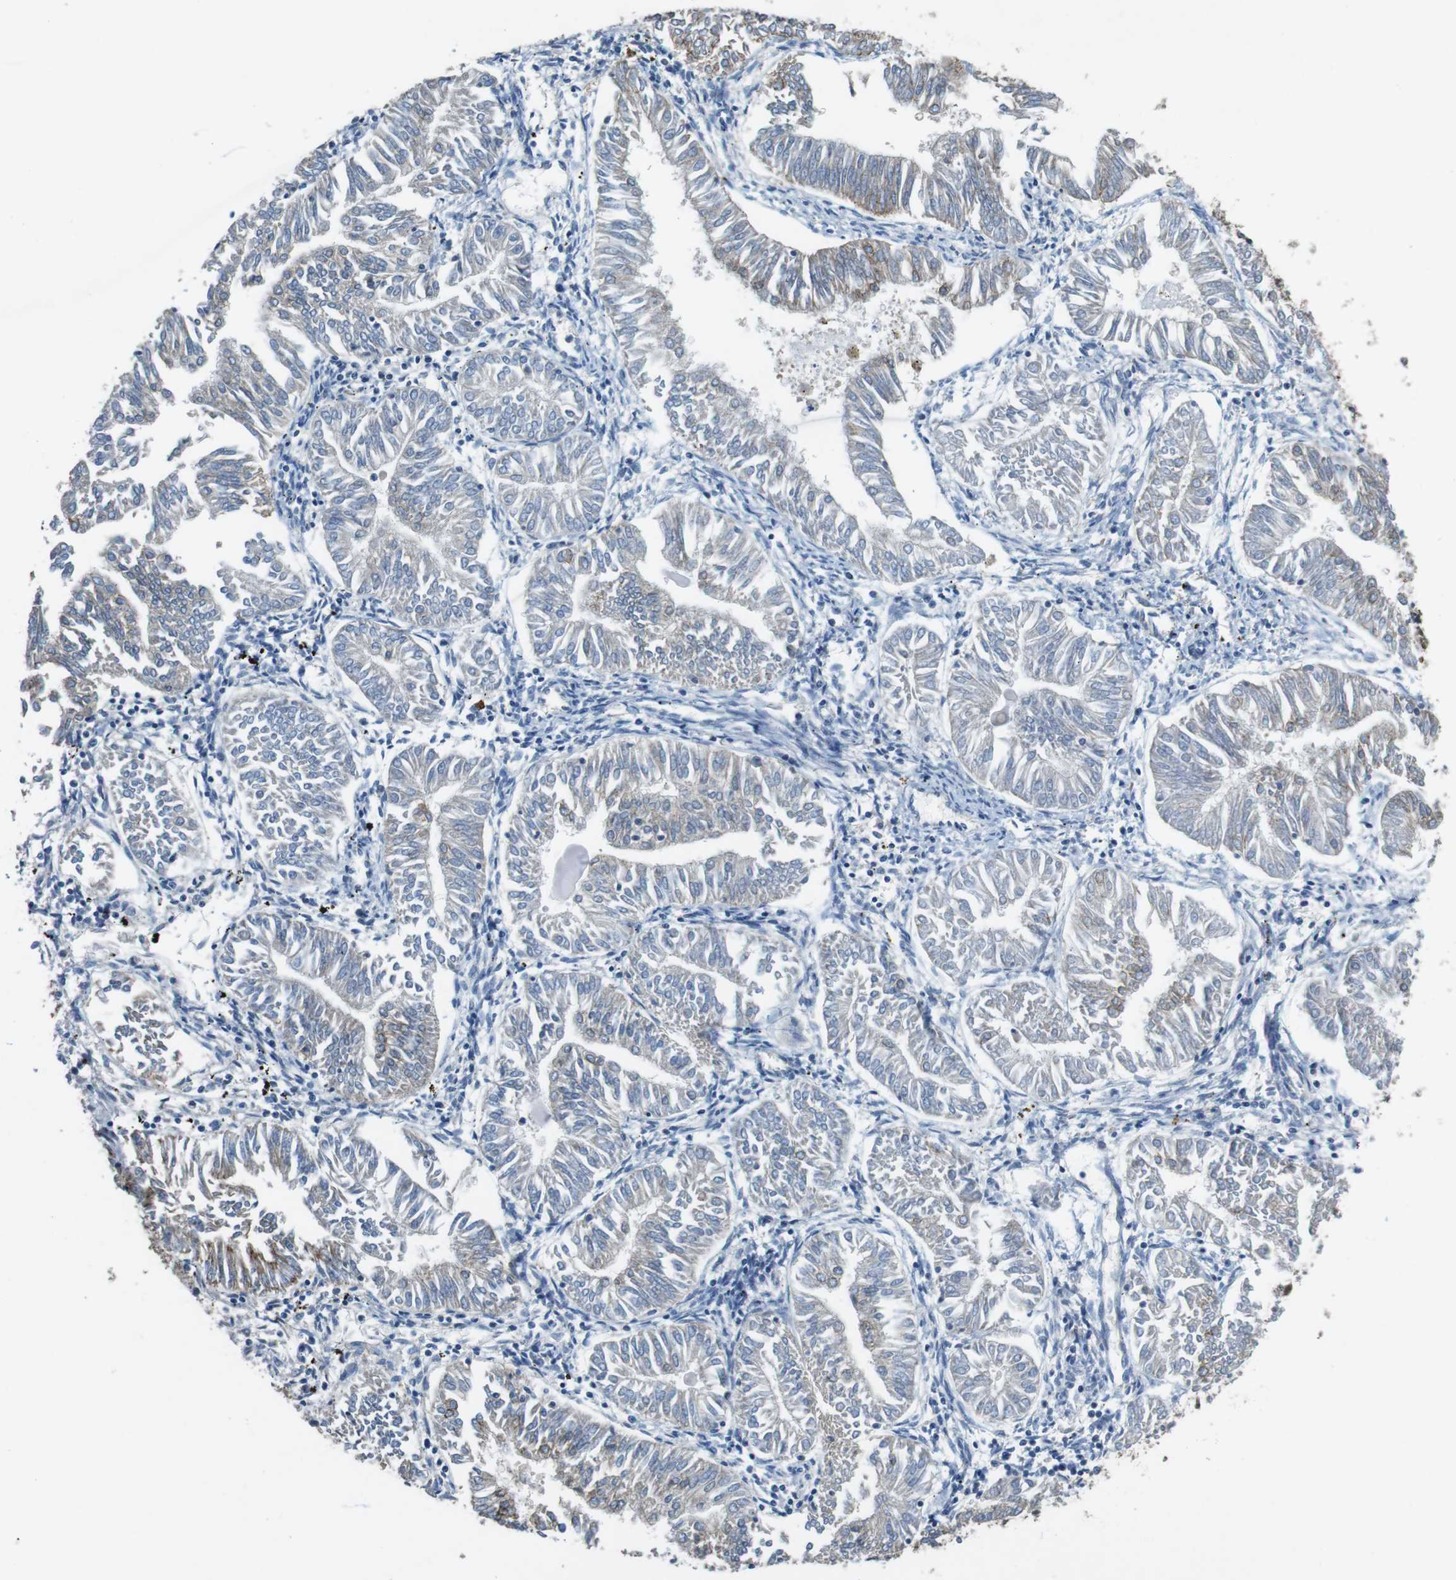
{"staining": {"intensity": "weak", "quantity": "<25%", "location": "cytoplasmic/membranous"}, "tissue": "endometrial cancer", "cell_type": "Tumor cells", "image_type": "cancer", "snomed": [{"axis": "morphology", "description": "Adenocarcinoma, NOS"}, {"axis": "topography", "description": "Endometrium"}], "caption": "DAB (3,3'-diaminobenzidine) immunohistochemical staining of human endometrial cancer displays no significant expression in tumor cells. (Brightfield microscopy of DAB (3,3'-diaminobenzidine) immunohistochemistry (IHC) at high magnification).", "gene": "CLDN7", "patient": {"sex": "female", "age": 53}}